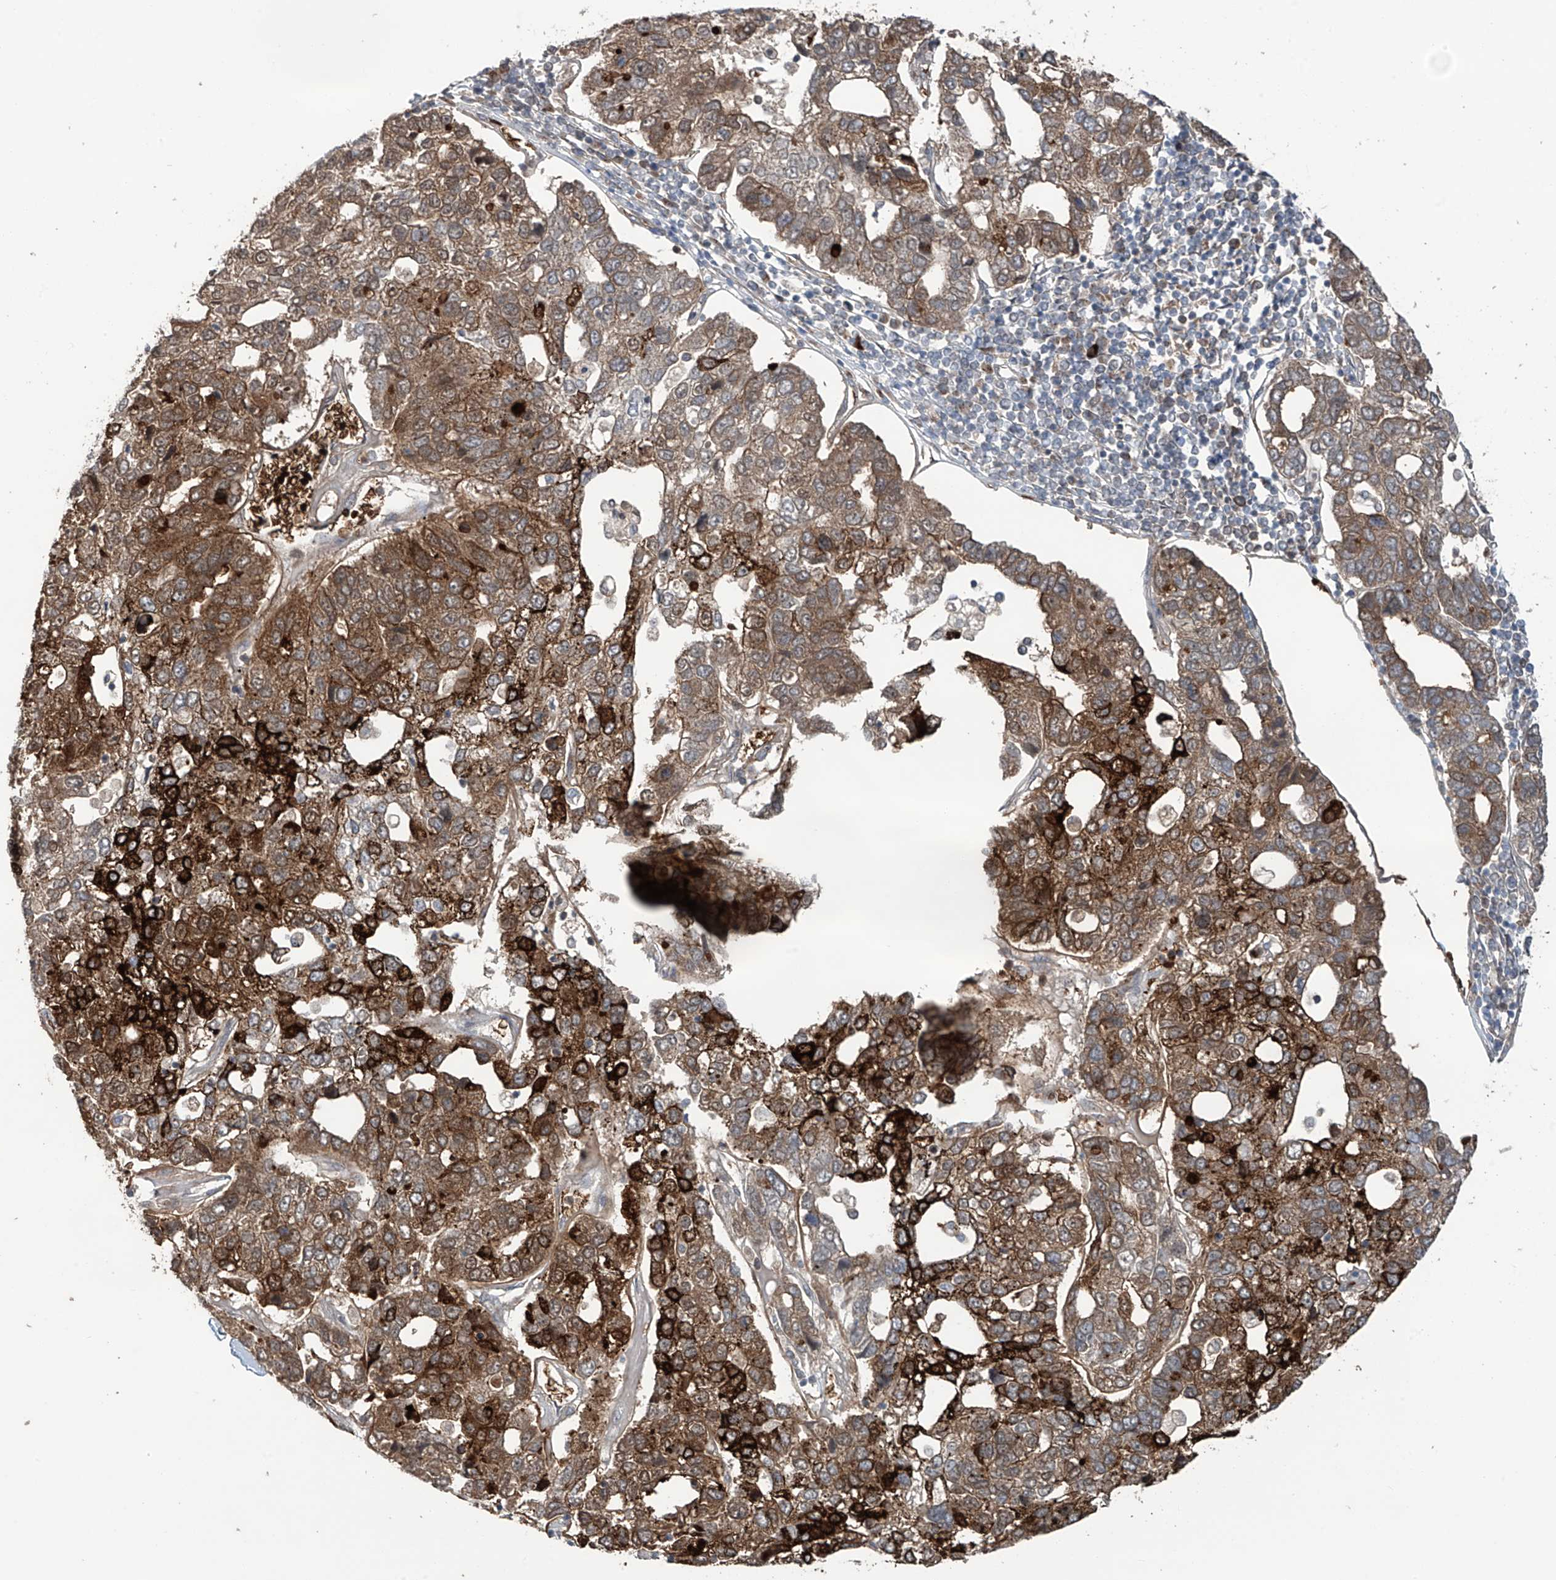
{"staining": {"intensity": "strong", "quantity": "25%-75%", "location": "cytoplasmic/membranous"}, "tissue": "pancreatic cancer", "cell_type": "Tumor cells", "image_type": "cancer", "snomed": [{"axis": "morphology", "description": "Adenocarcinoma, NOS"}, {"axis": "topography", "description": "Pancreas"}], "caption": "An IHC micrograph of neoplastic tissue is shown. Protein staining in brown highlights strong cytoplasmic/membranous positivity in pancreatic cancer (adenocarcinoma) within tumor cells.", "gene": "ZDHHC9", "patient": {"sex": "female", "age": 61}}